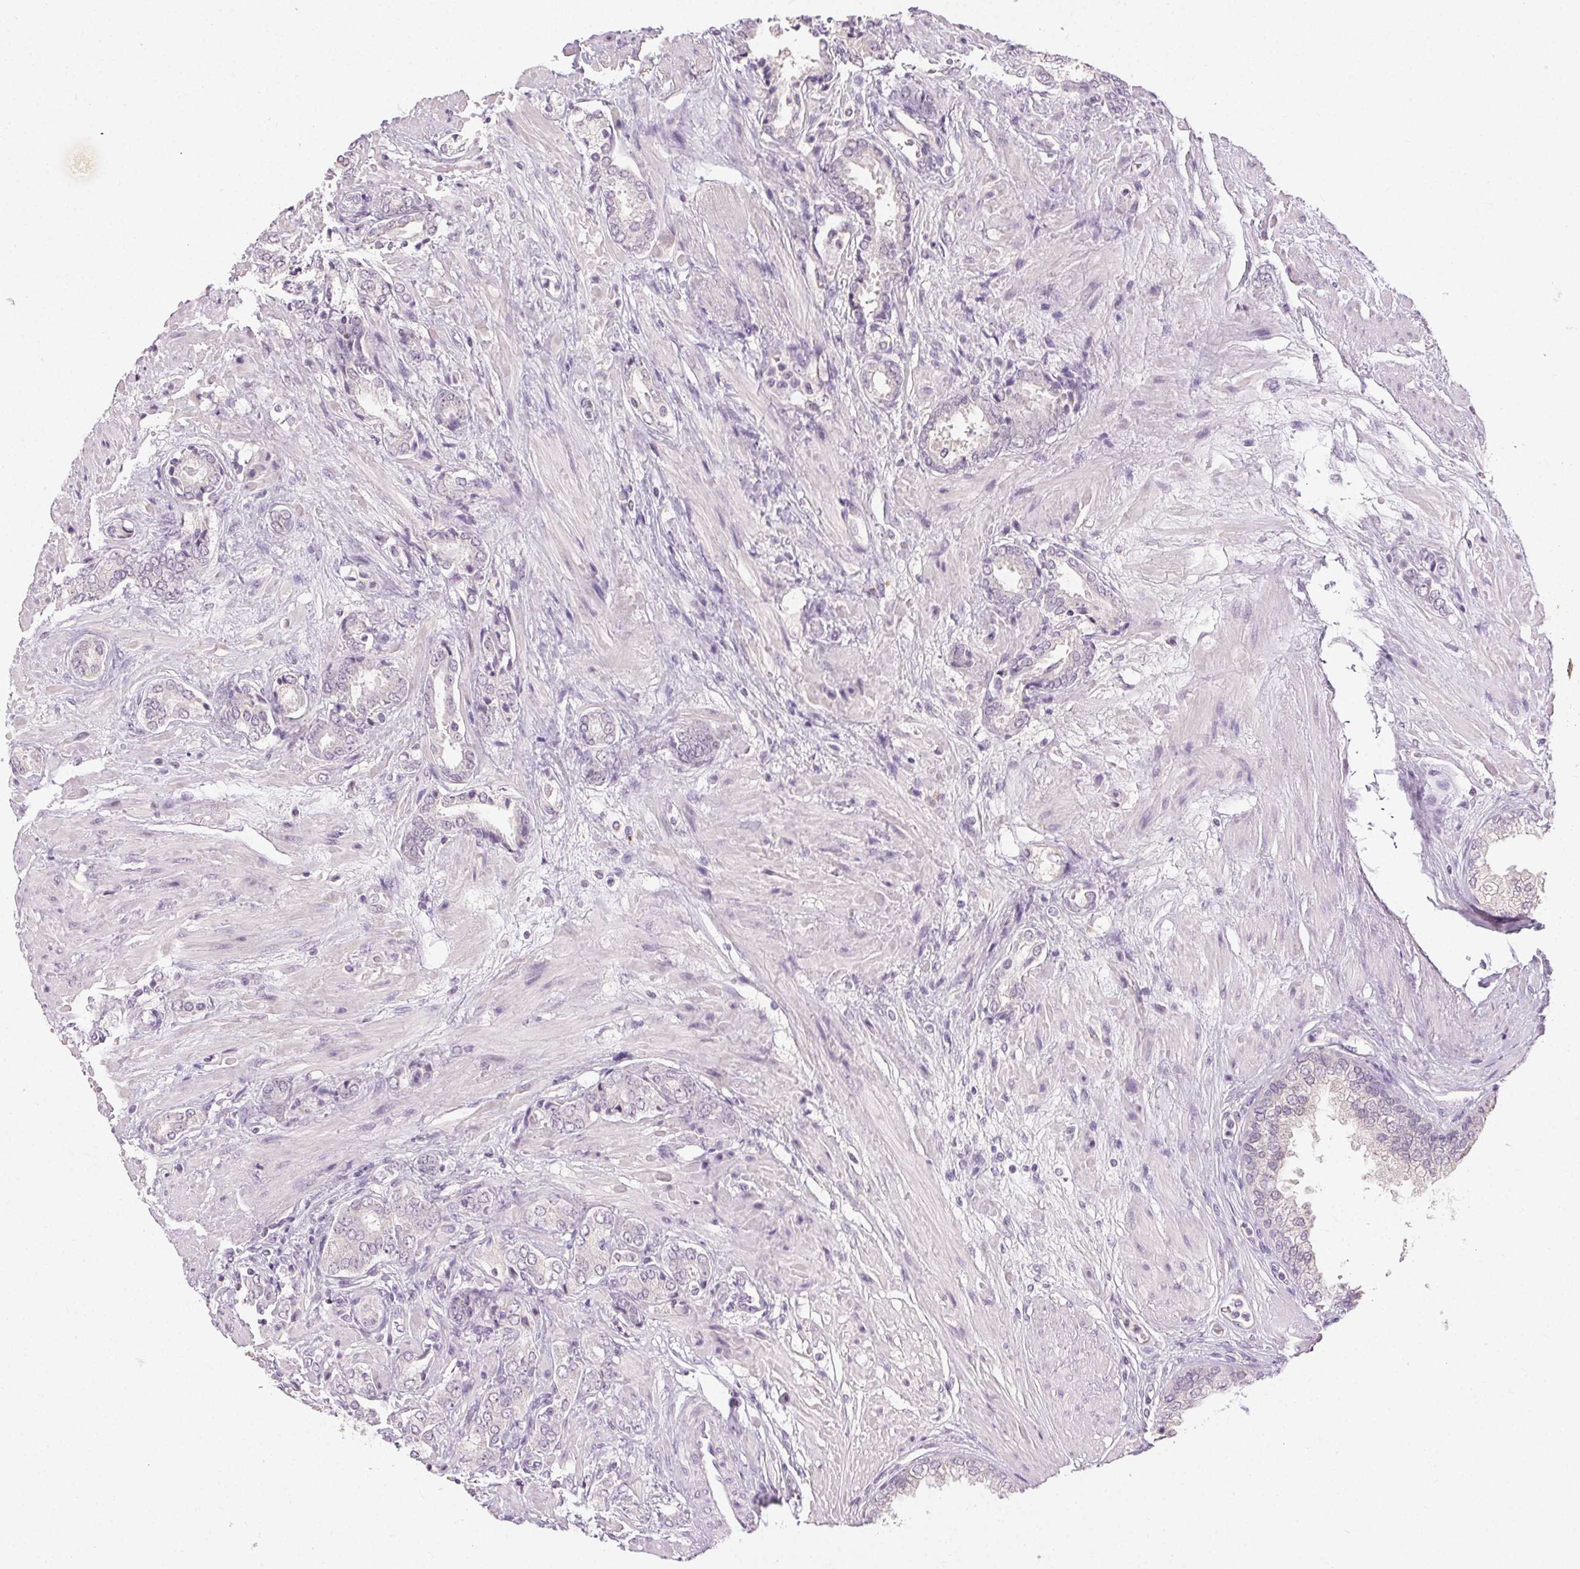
{"staining": {"intensity": "negative", "quantity": "none", "location": "none"}, "tissue": "prostate cancer", "cell_type": "Tumor cells", "image_type": "cancer", "snomed": [{"axis": "morphology", "description": "Adenocarcinoma, High grade"}, {"axis": "topography", "description": "Prostate"}], "caption": "IHC of human prostate cancer (adenocarcinoma (high-grade)) demonstrates no staining in tumor cells. (Stains: DAB immunohistochemistry (IHC) with hematoxylin counter stain, Microscopy: brightfield microscopy at high magnification).", "gene": "CLTRN", "patient": {"sex": "male", "age": 56}}